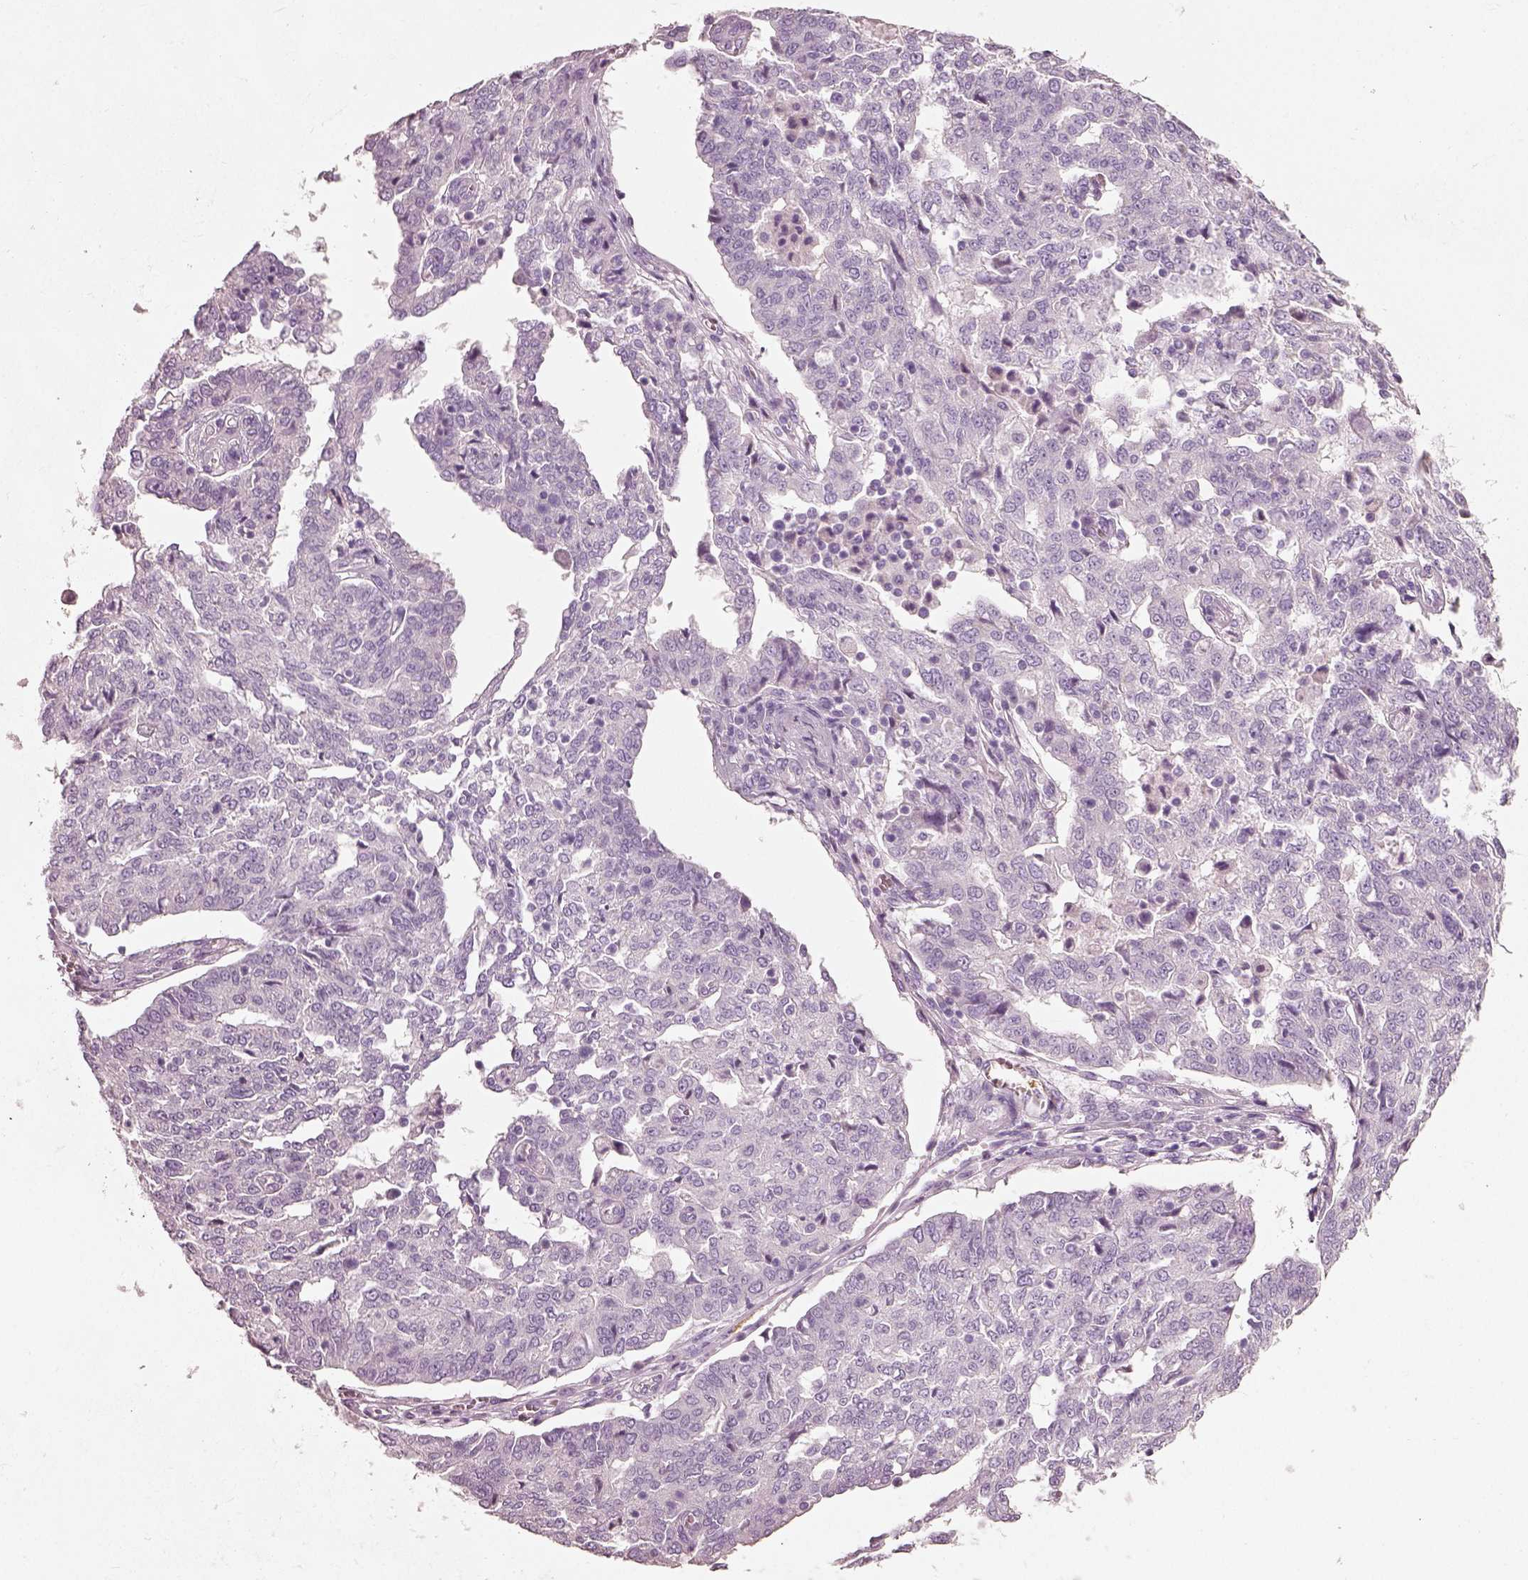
{"staining": {"intensity": "negative", "quantity": "none", "location": "none"}, "tissue": "ovarian cancer", "cell_type": "Tumor cells", "image_type": "cancer", "snomed": [{"axis": "morphology", "description": "Cystadenocarcinoma, serous, NOS"}, {"axis": "topography", "description": "Ovary"}], "caption": "Immunohistochemical staining of human ovarian serous cystadenocarcinoma shows no significant staining in tumor cells.", "gene": "PNOC", "patient": {"sex": "female", "age": 67}}